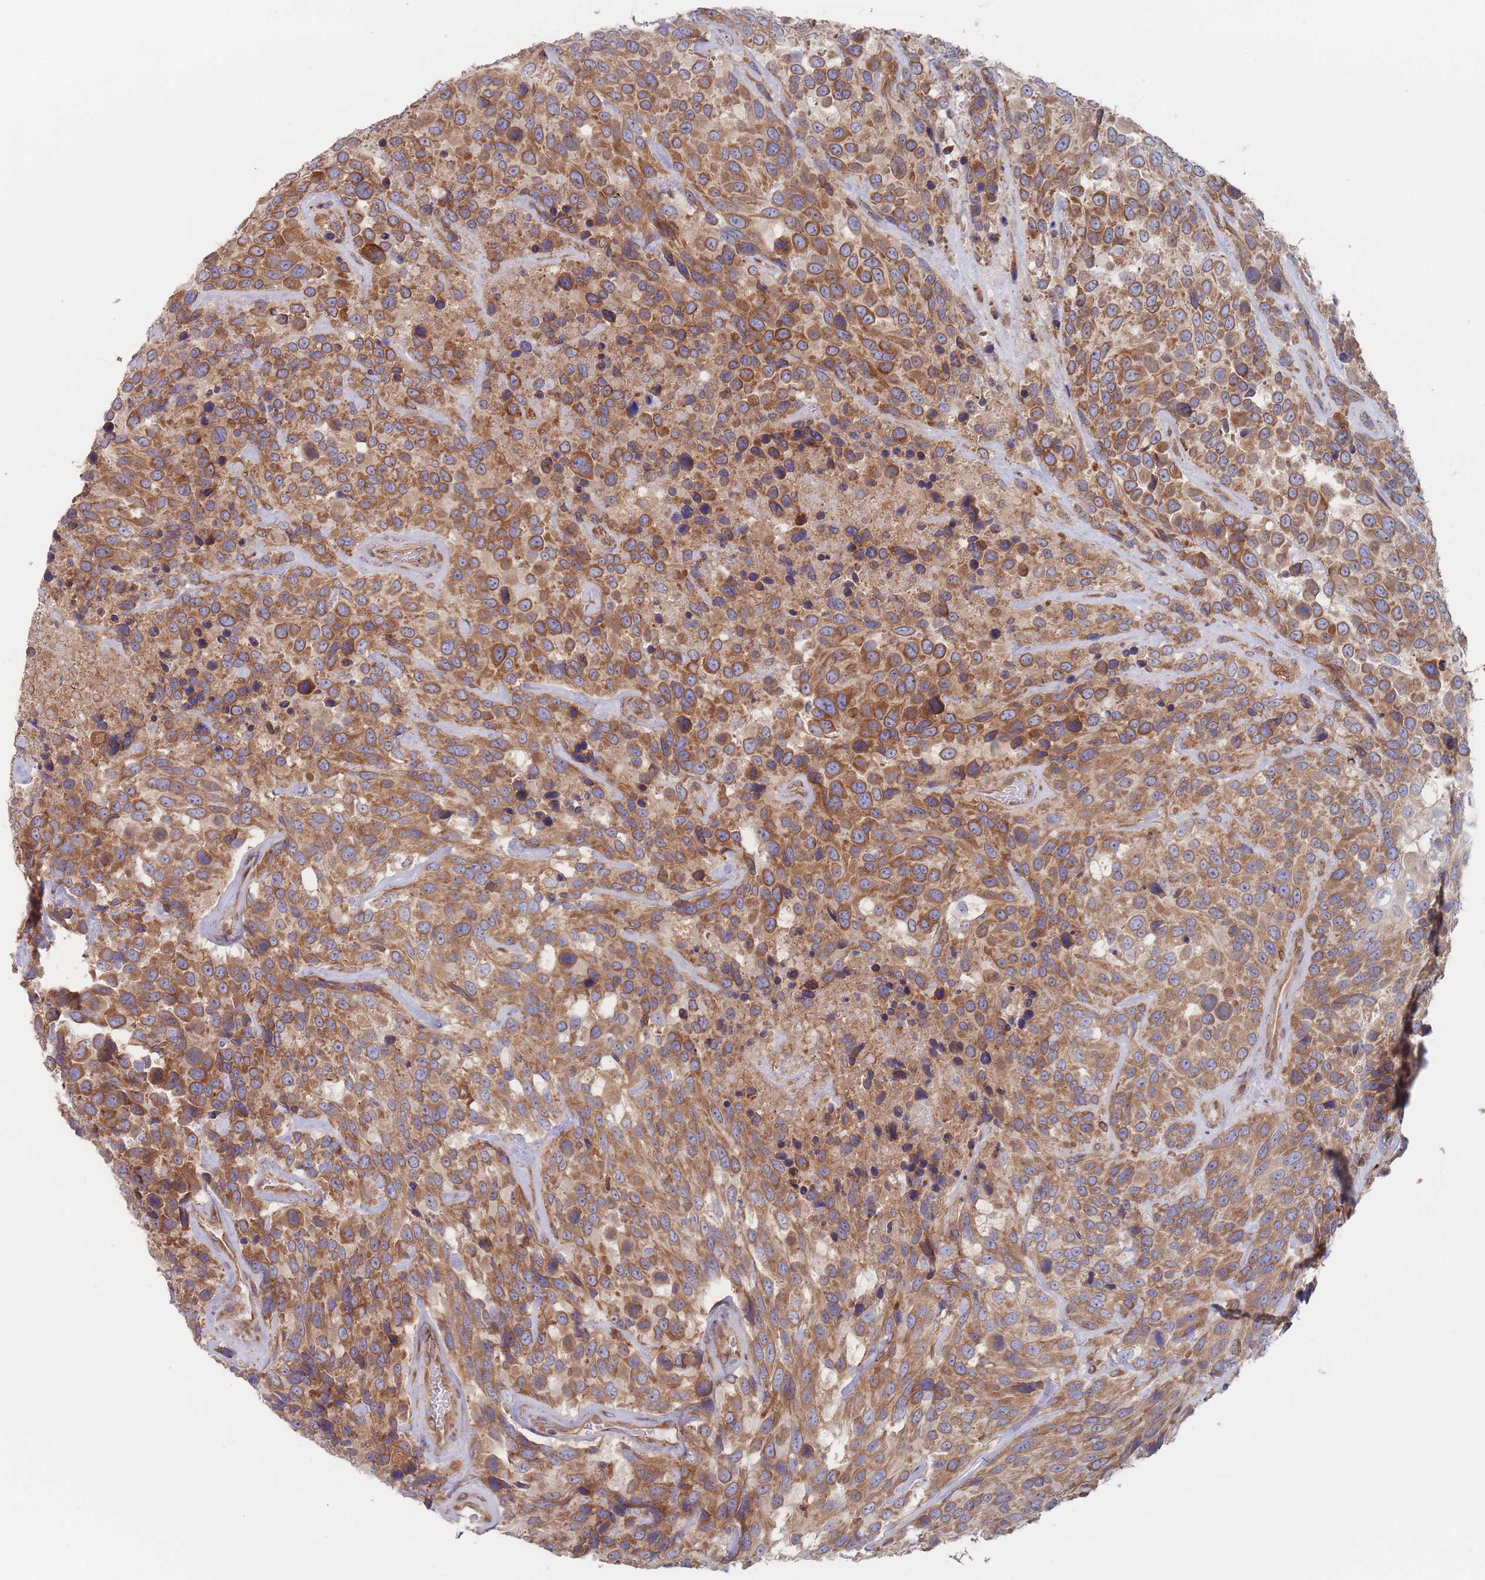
{"staining": {"intensity": "moderate", "quantity": ">75%", "location": "cytoplasmic/membranous"}, "tissue": "urothelial cancer", "cell_type": "Tumor cells", "image_type": "cancer", "snomed": [{"axis": "morphology", "description": "Urothelial carcinoma, High grade"}, {"axis": "topography", "description": "Urinary bladder"}], "caption": "Urothelial cancer stained with immunohistochemistry (IHC) demonstrates moderate cytoplasmic/membranous expression in approximately >75% of tumor cells. The staining is performed using DAB brown chromogen to label protein expression. The nuclei are counter-stained blue using hematoxylin.", "gene": "KDSR", "patient": {"sex": "male", "age": 56}}